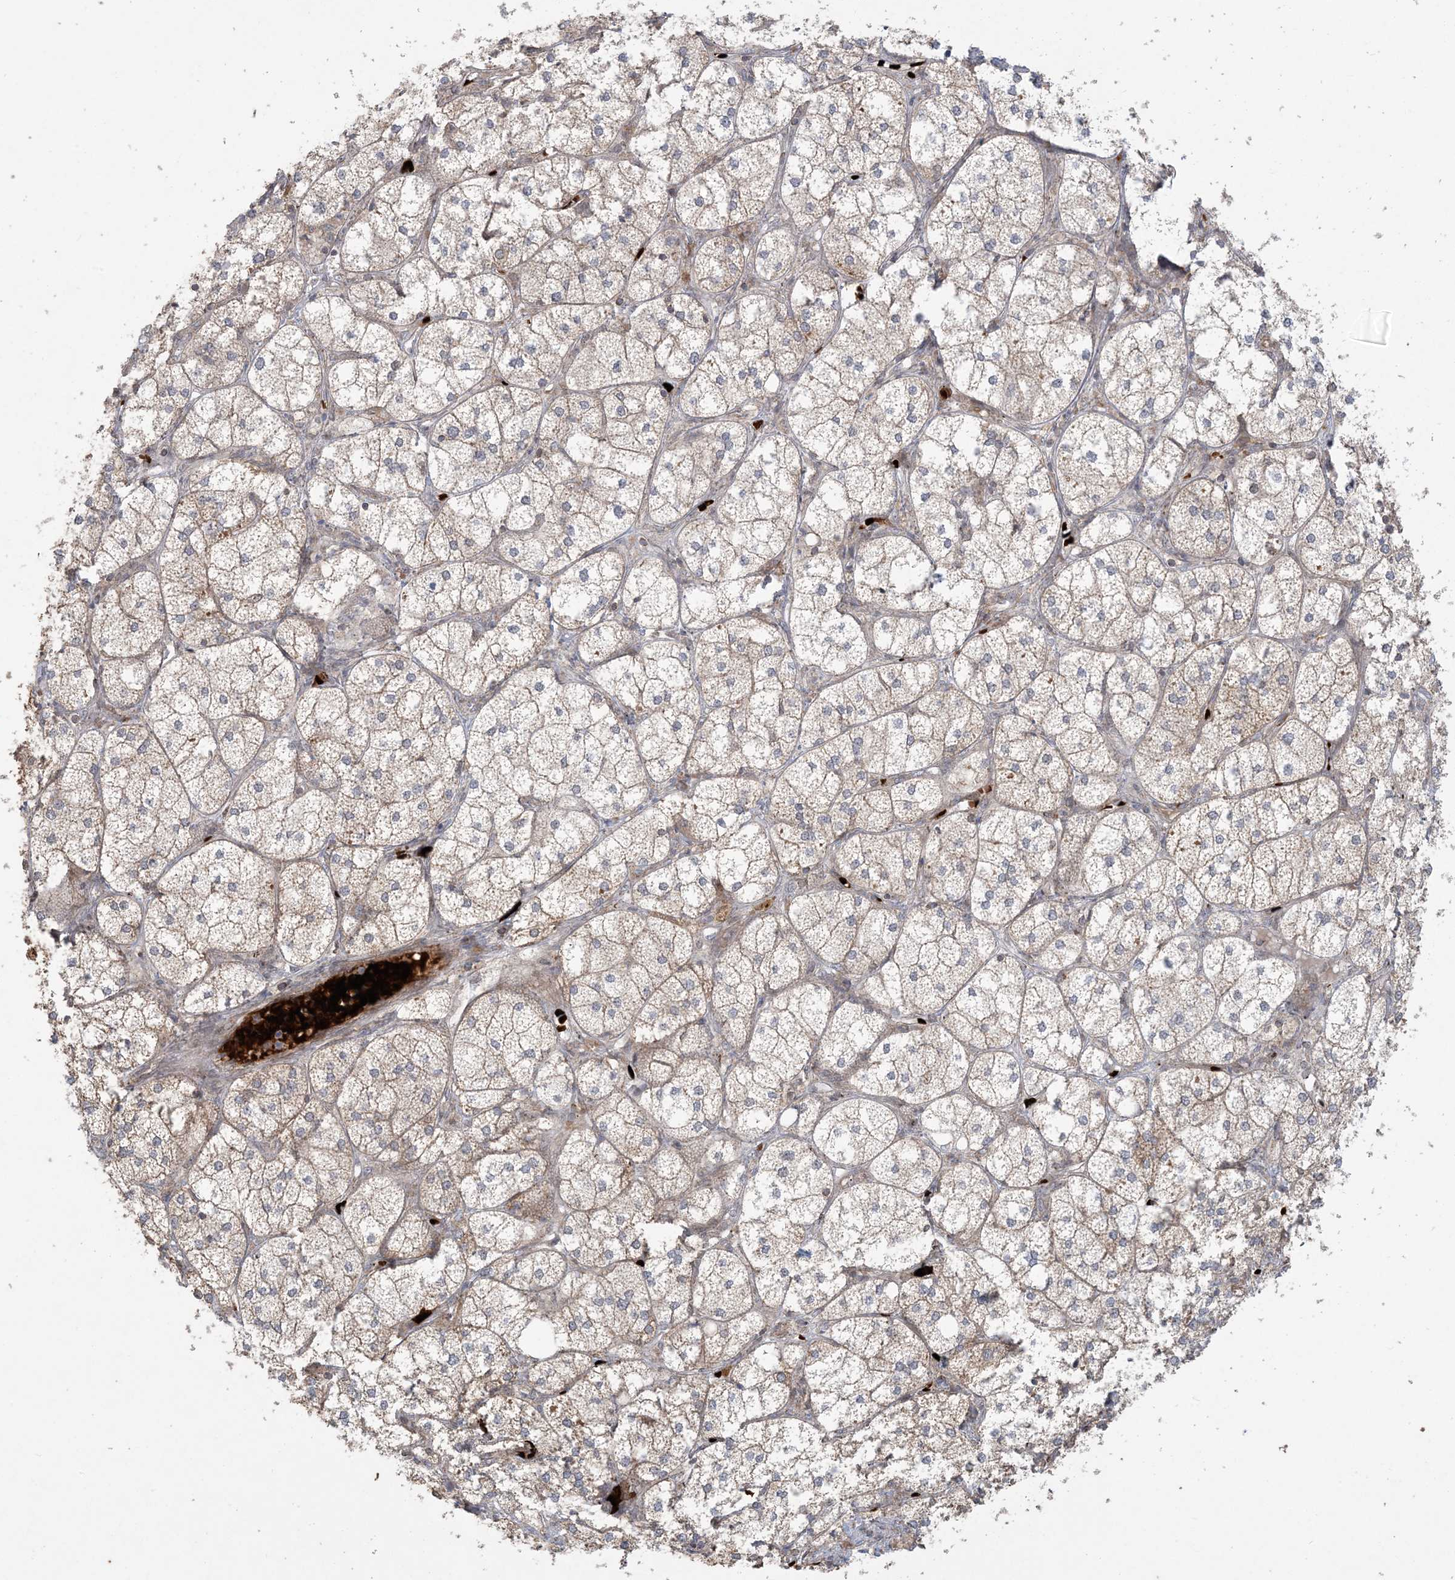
{"staining": {"intensity": "strong", "quantity": "25%-75%", "location": "cytoplasmic/membranous"}, "tissue": "adrenal gland", "cell_type": "Glandular cells", "image_type": "normal", "snomed": [{"axis": "morphology", "description": "Normal tissue, NOS"}, {"axis": "topography", "description": "Adrenal gland"}], "caption": "A high-resolution photomicrograph shows immunohistochemistry (IHC) staining of unremarkable adrenal gland, which reveals strong cytoplasmic/membranous staining in approximately 25%-75% of glandular cells. Ihc stains the protein of interest in brown and the nuclei are stained blue.", "gene": "ABCF3", "patient": {"sex": "female", "age": 61}}